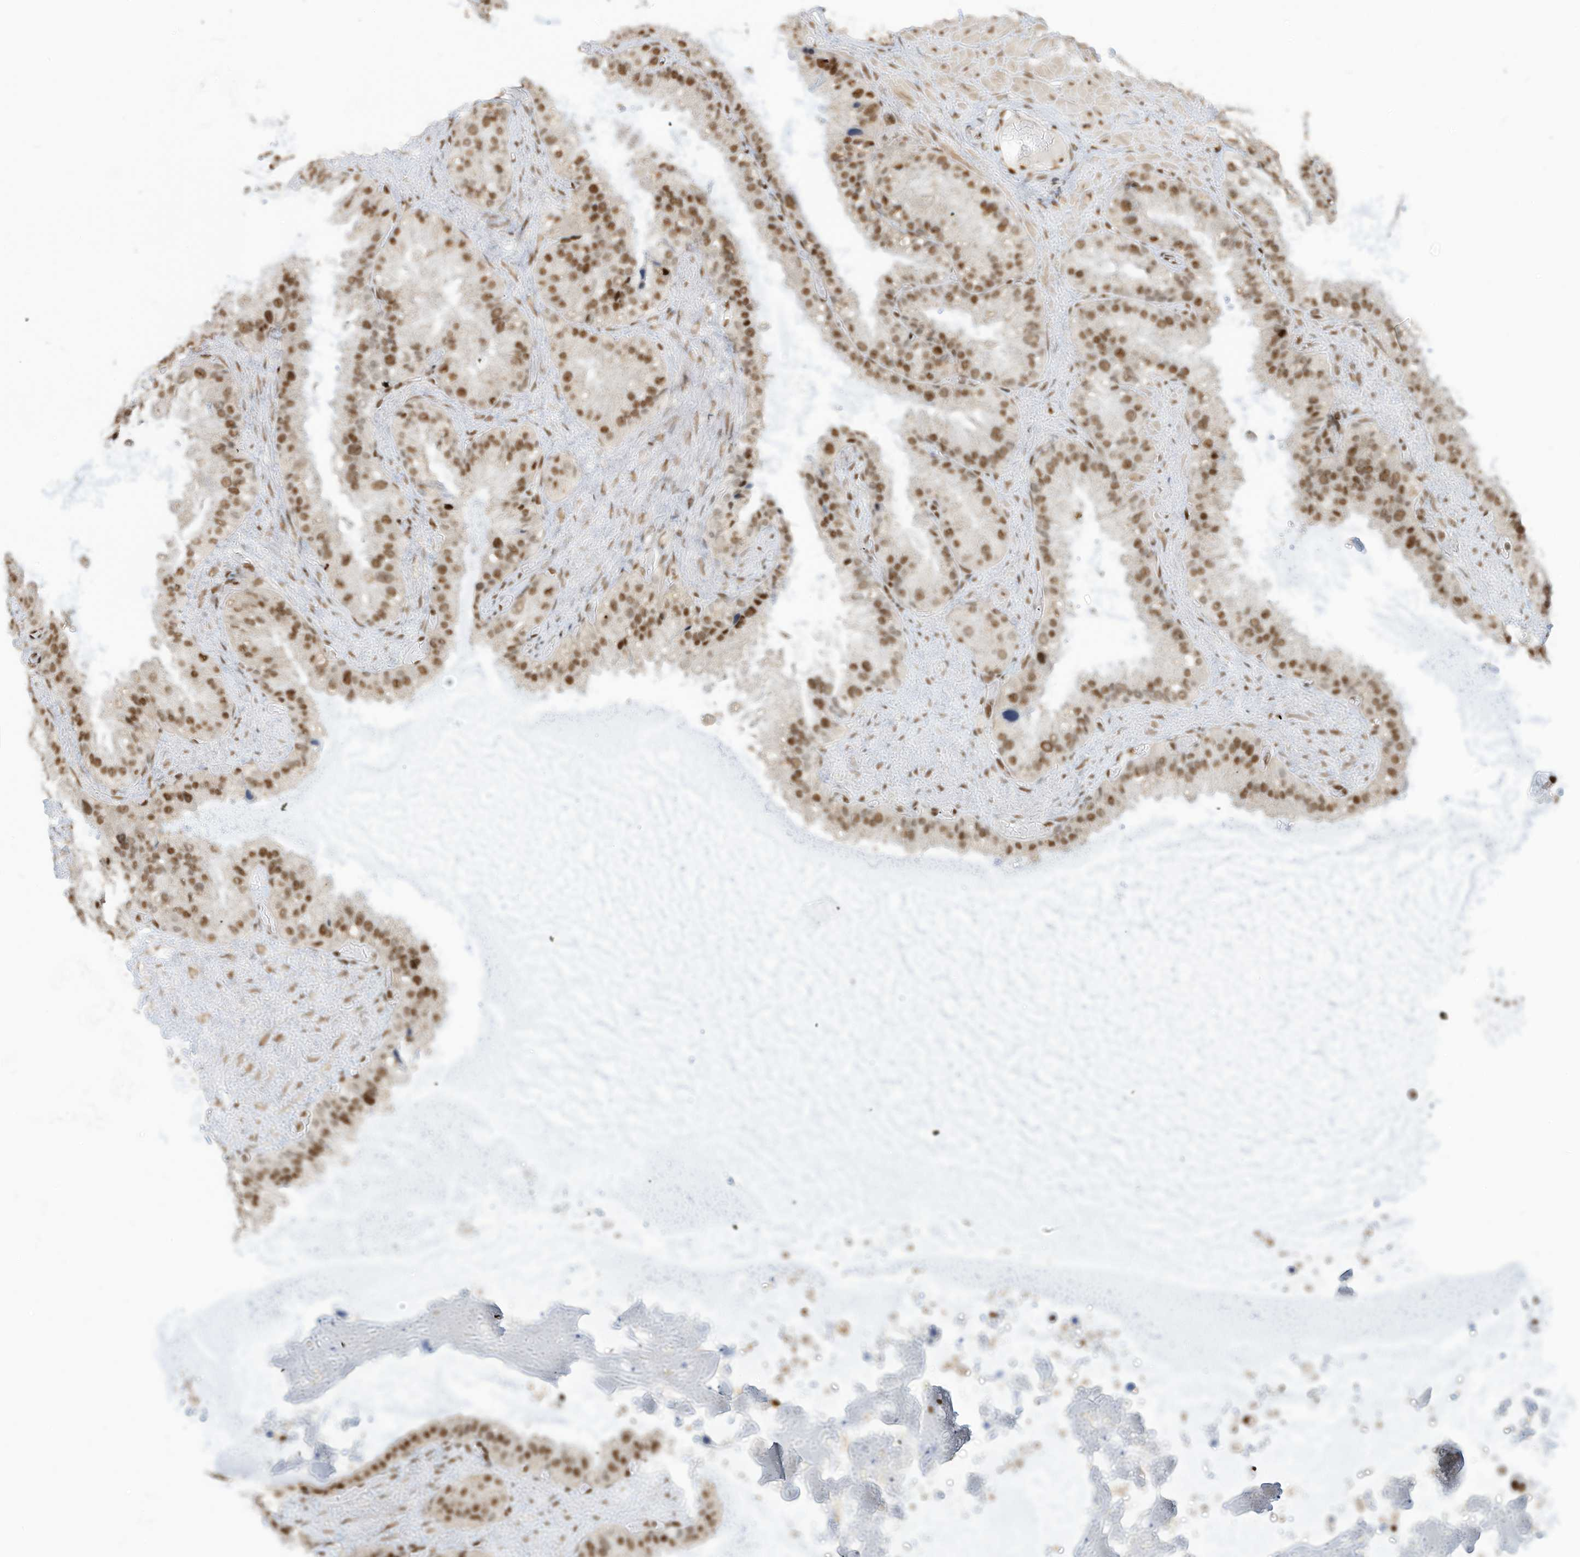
{"staining": {"intensity": "moderate", "quantity": ">75%", "location": "nuclear"}, "tissue": "seminal vesicle", "cell_type": "Glandular cells", "image_type": "normal", "snomed": [{"axis": "morphology", "description": "Normal tissue, NOS"}, {"axis": "topography", "description": "Prostate"}, {"axis": "topography", "description": "Seminal veicle"}], "caption": "Brown immunohistochemical staining in benign seminal vesicle demonstrates moderate nuclear staining in about >75% of glandular cells. (Brightfield microscopy of DAB IHC at high magnification).", "gene": "SAMD15", "patient": {"sex": "male", "age": 68}}